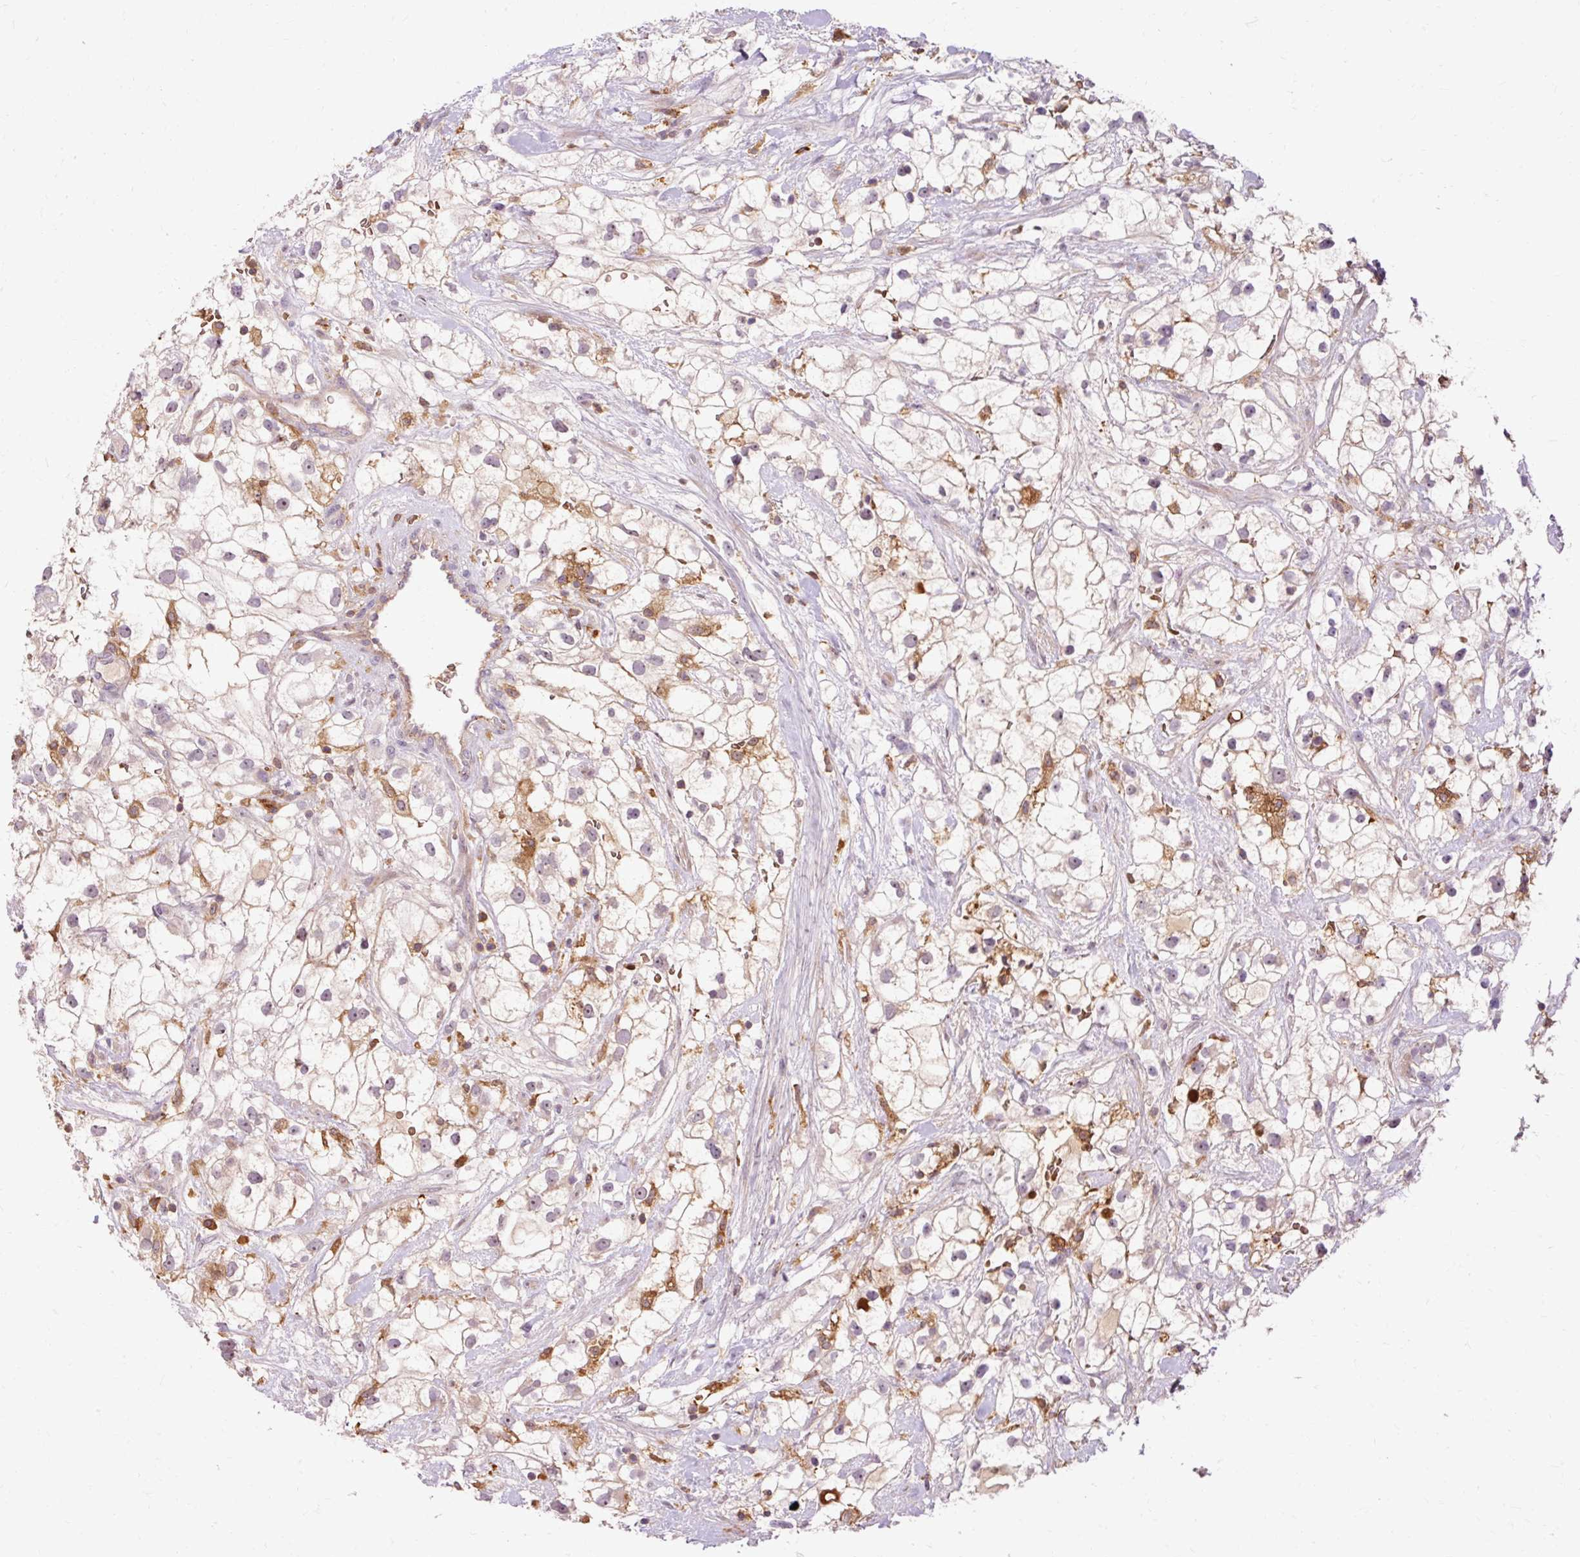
{"staining": {"intensity": "moderate", "quantity": "<25%", "location": "cytoplasmic/membranous"}, "tissue": "renal cancer", "cell_type": "Tumor cells", "image_type": "cancer", "snomed": [{"axis": "morphology", "description": "Adenocarcinoma, NOS"}, {"axis": "topography", "description": "Kidney"}], "caption": "DAB (3,3'-diaminobenzidine) immunohistochemical staining of human renal adenocarcinoma demonstrates moderate cytoplasmic/membranous protein expression in approximately <25% of tumor cells. The staining is performed using DAB brown chromogen to label protein expression. The nuclei are counter-stained blue using hematoxylin.", "gene": "CEBPZ", "patient": {"sex": "male", "age": 59}}